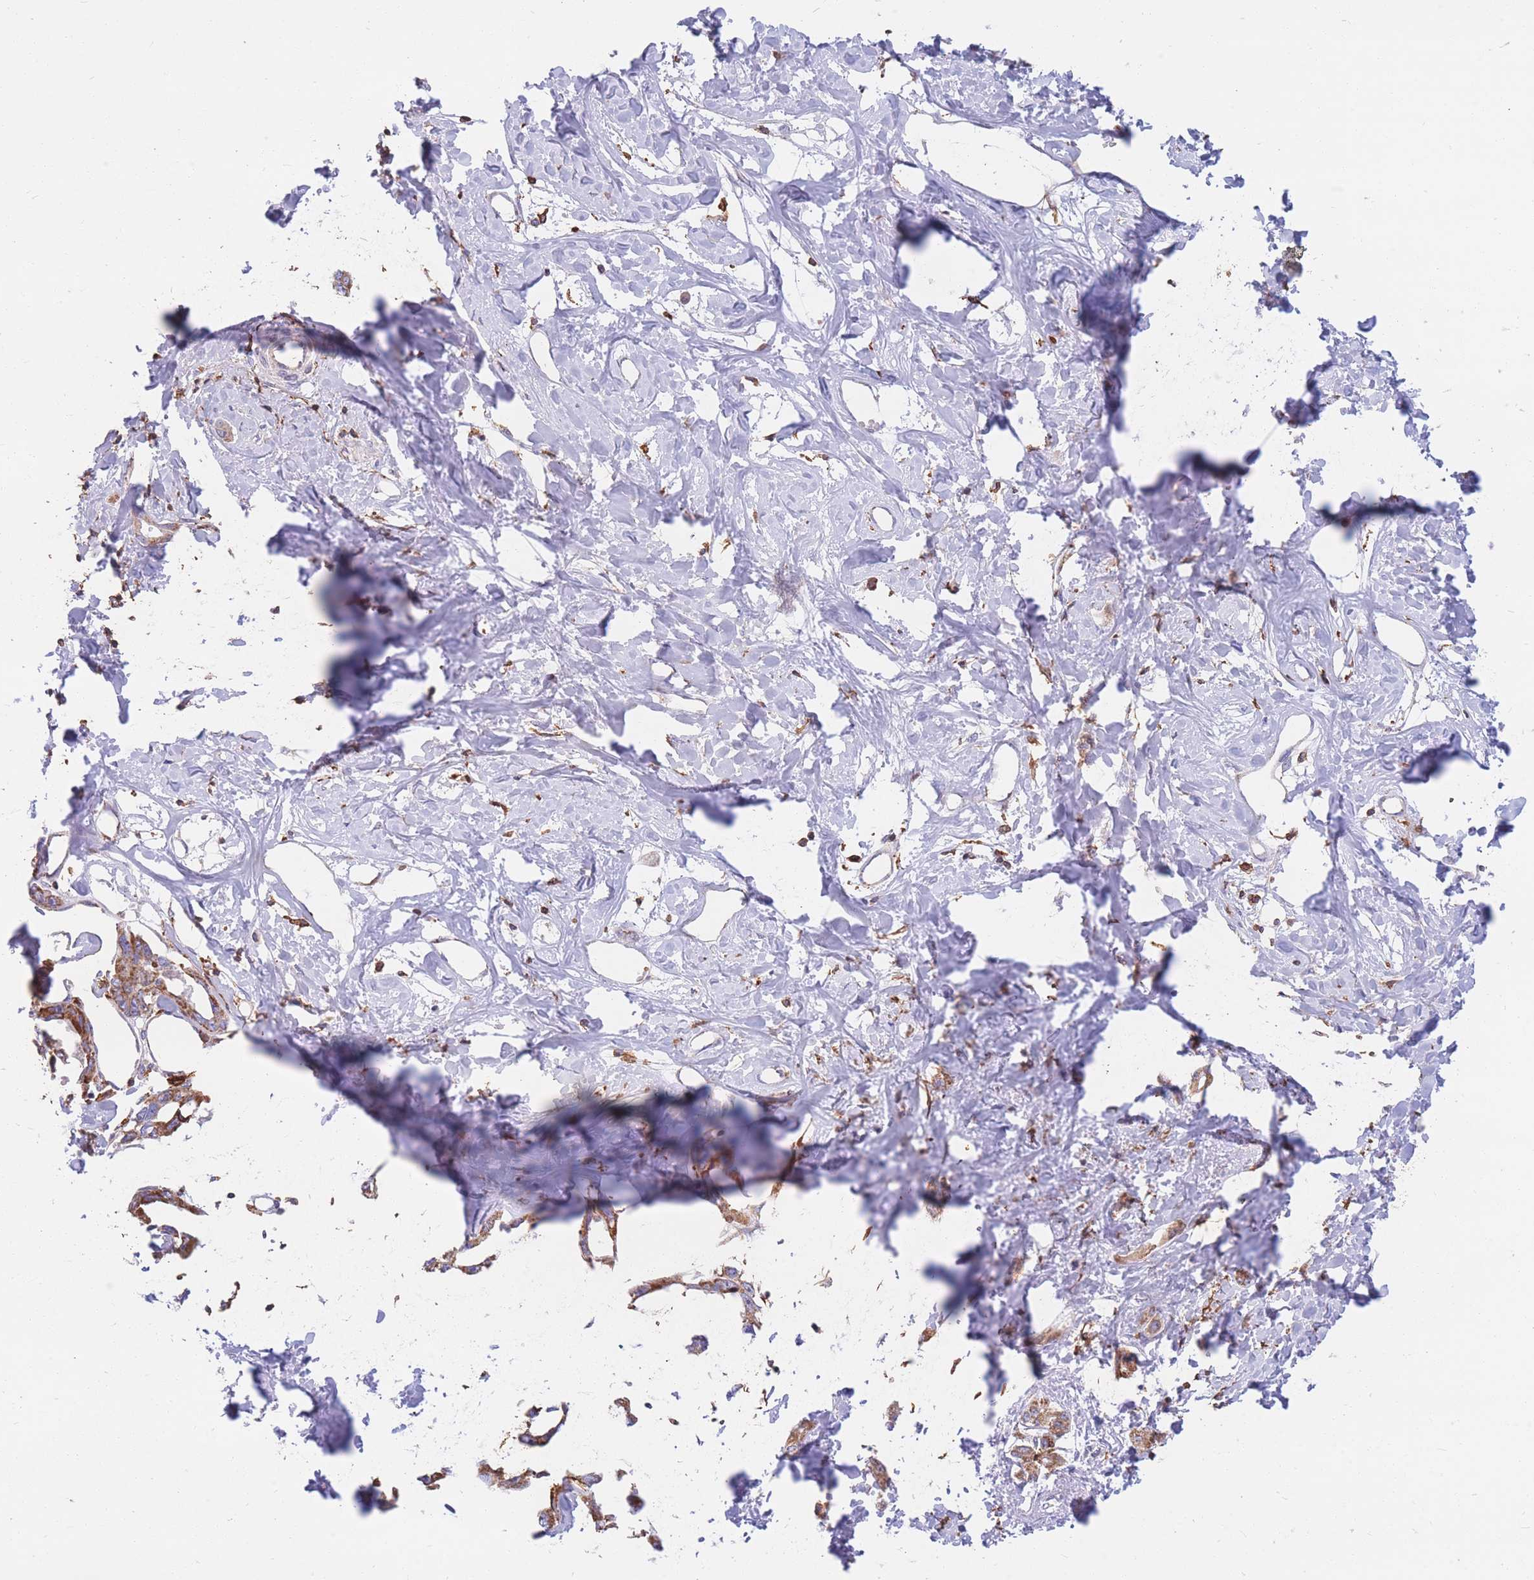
{"staining": {"intensity": "moderate", "quantity": ">75%", "location": "cytoplasmic/membranous"}, "tissue": "liver cancer", "cell_type": "Tumor cells", "image_type": "cancer", "snomed": [{"axis": "morphology", "description": "Cholangiocarcinoma"}, {"axis": "topography", "description": "Liver"}], "caption": "Liver cancer stained with DAB immunohistochemistry (IHC) exhibits medium levels of moderate cytoplasmic/membranous positivity in approximately >75% of tumor cells.", "gene": "MRPL54", "patient": {"sex": "male", "age": 59}}